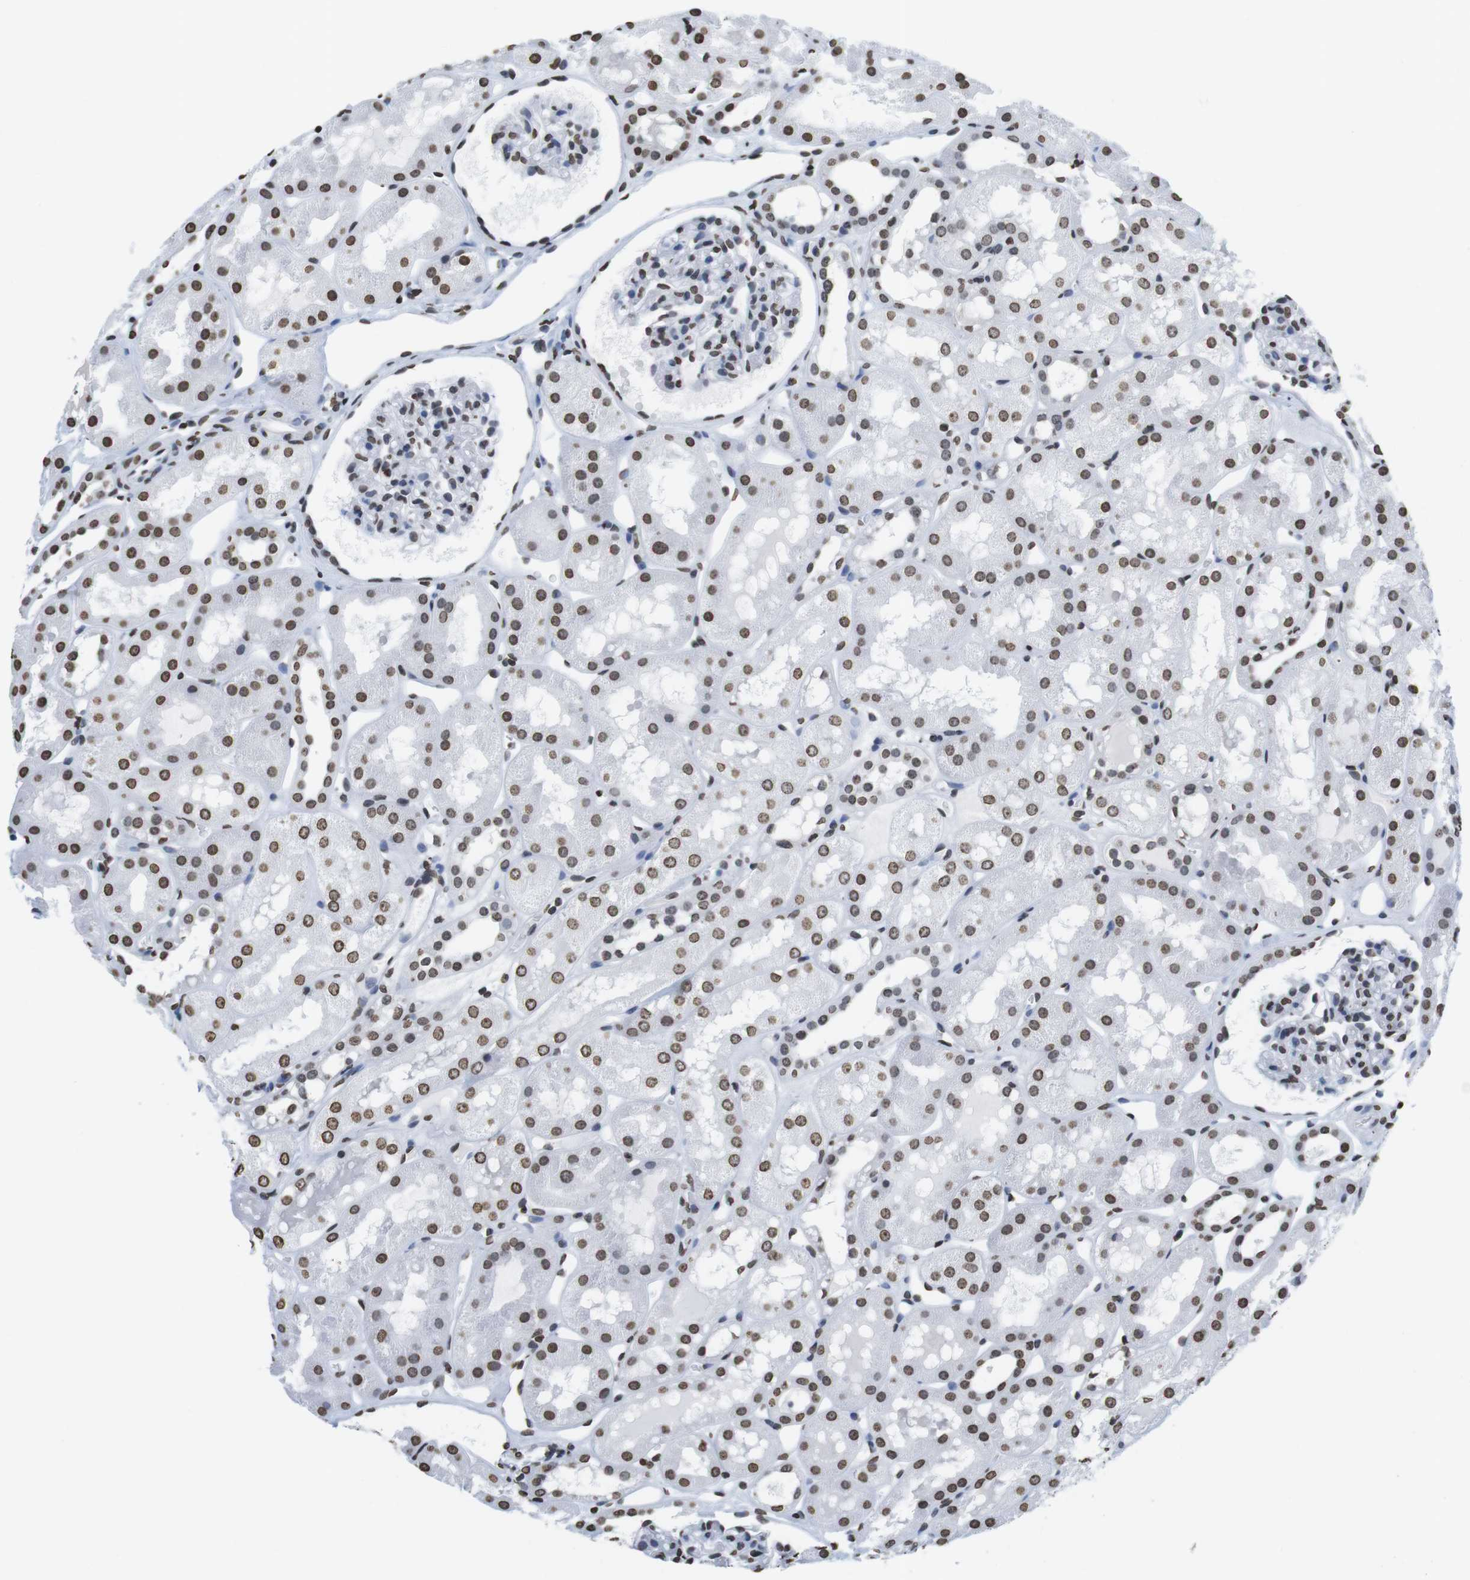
{"staining": {"intensity": "moderate", "quantity": "25%-75%", "location": "nuclear"}, "tissue": "kidney", "cell_type": "Cells in glomeruli", "image_type": "normal", "snomed": [{"axis": "morphology", "description": "Normal tissue, NOS"}, {"axis": "topography", "description": "Kidney"}, {"axis": "topography", "description": "Urinary bladder"}], "caption": "Protein expression analysis of benign kidney demonstrates moderate nuclear expression in about 25%-75% of cells in glomeruli. The protein is stained brown, and the nuclei are stained in blue (DAB (3,3'-diaminobenzidine) IHC with brightfield microscopy, high magnification).", "gene": "BSX", "patient": {"sex": "male", "age": 16}}